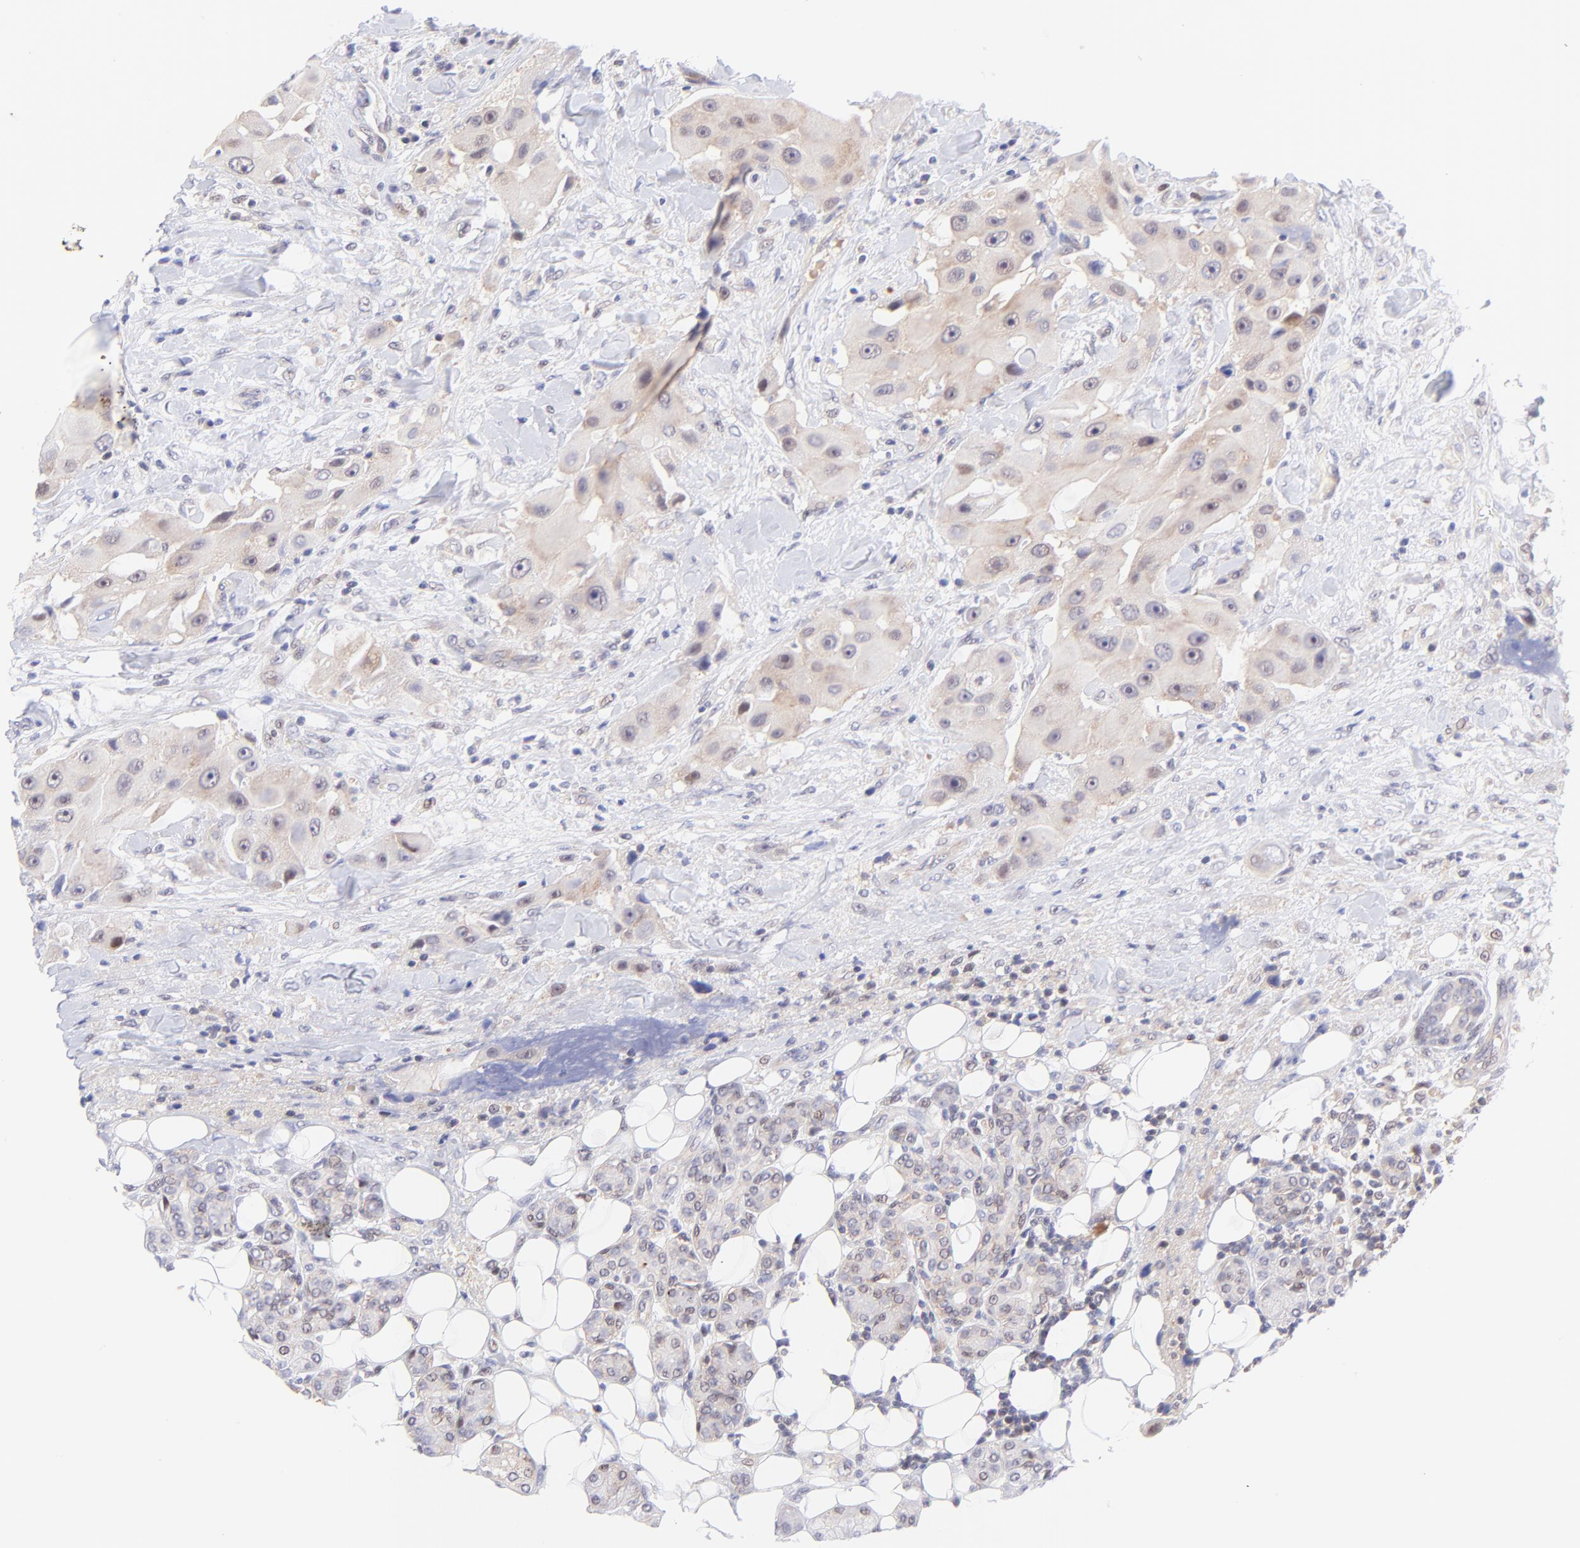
{"staining": {"intensity": "weak", "quantity": "25%-75%", "location": "cytoplasmic/membranous"}, "tissue": "head and neck cancer", "cell_type": "Tumor cells", "image_type": "cancer", "snomed": [{"axis": "morphology", "description": "Normal tissue, NOS"}, {"axis": "morphology", "description": "Adenocarcinoma, NOS"}, {"axis": "topography", "description": "Salivary gland"}, {"axis": "topography", "description": "Head-Neck"}], "caption": "Immunohistochemical staining of human head and neck cancer reveals low levels of weak cytoplasmic/membranous positivity in about 25%-75% of tumor cells.", "gene": "PBDC1", "patient": {"sex": "male", "age": 80}}